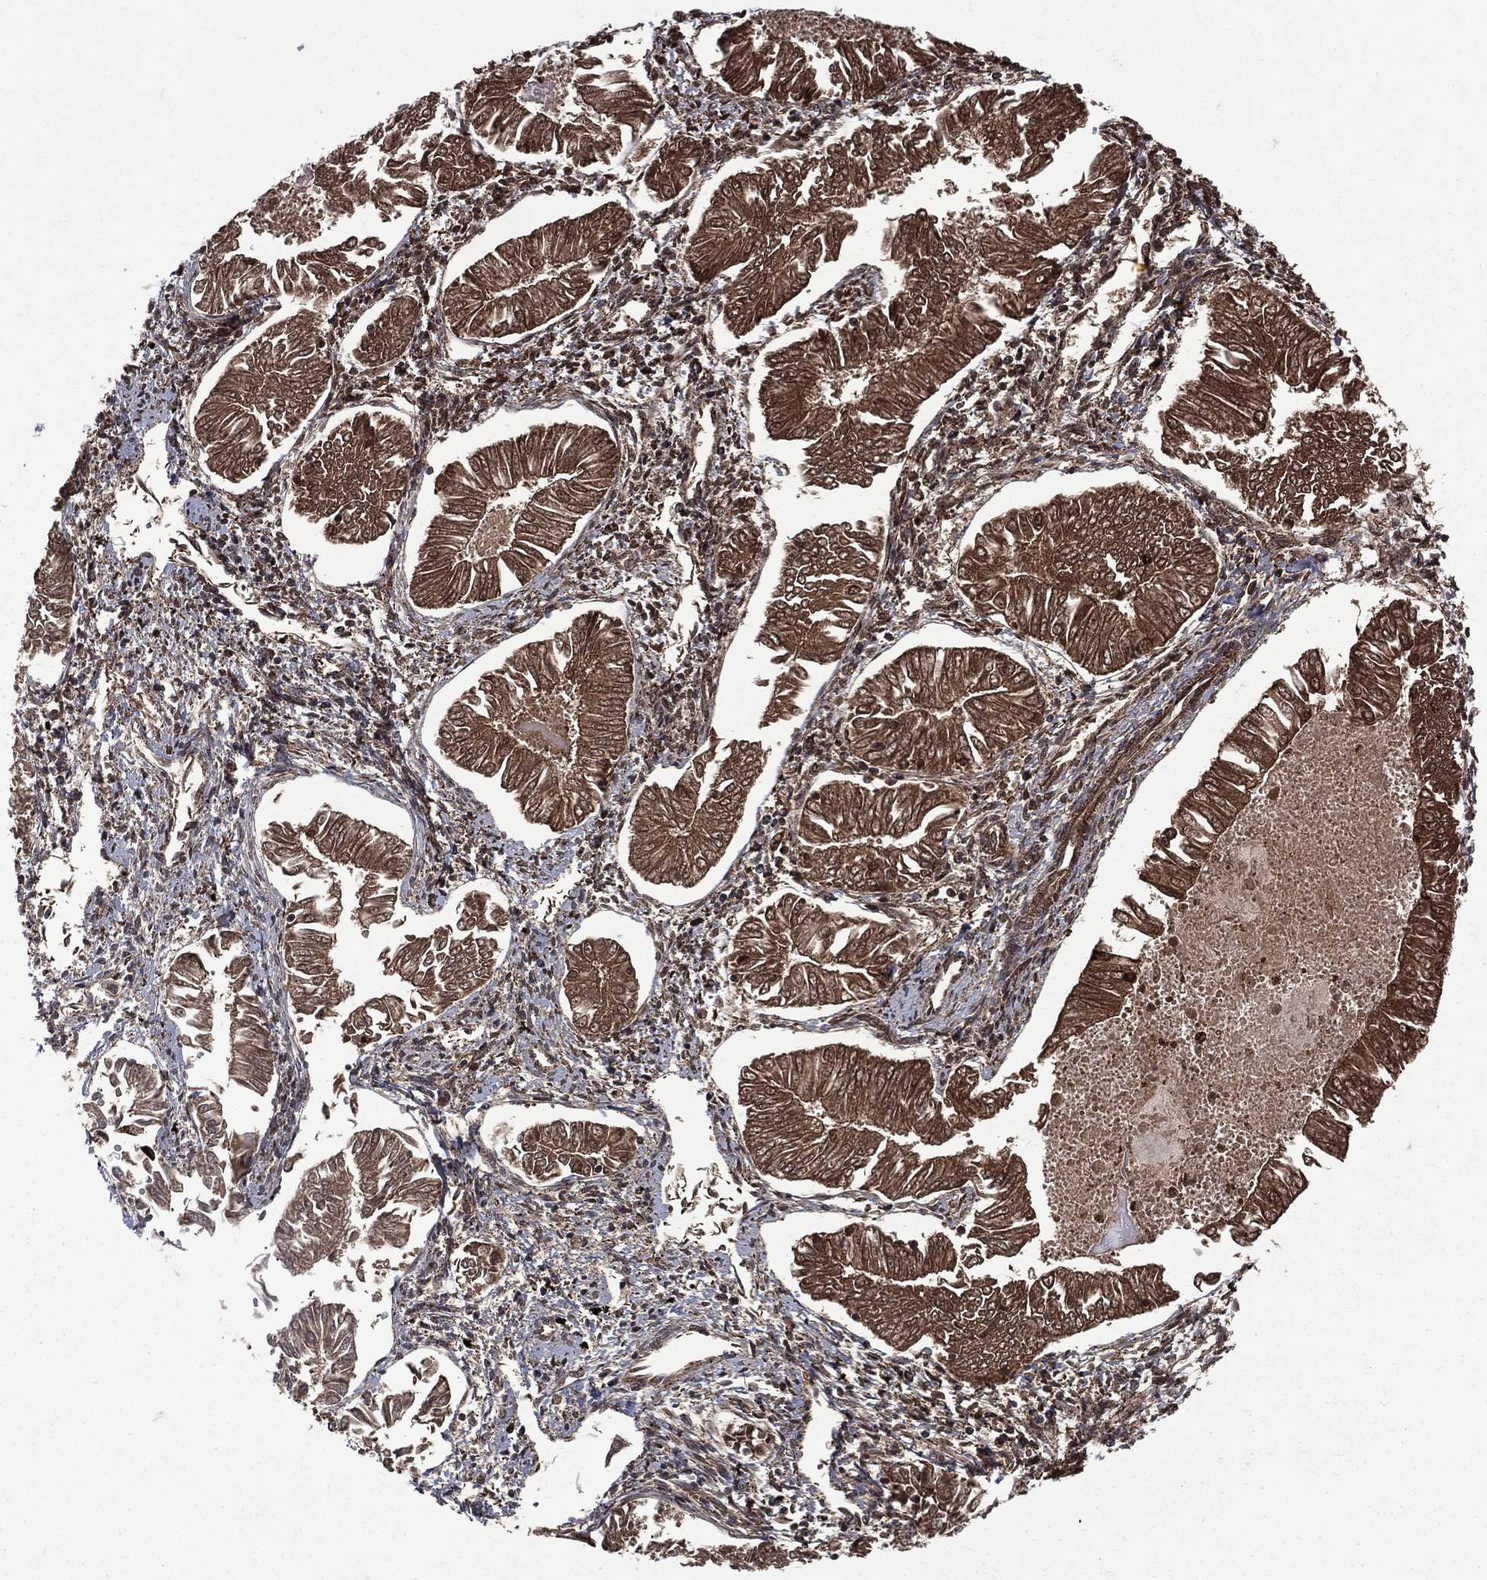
{"staining": {"intensity": "strong", "quantity": ">75%", "location": "cytoplasmic/membranous"}, "tissue": "endometrial cancer", "cell_type": "Tumor cells", "image_type": "cancer", "snomed": [{"axis": "morphology", "description": "Adenocarcinoma, NOS"}, {"axis": "topography", "description": "Endometrium"}], "caption": "The image demonstrates a brown stain indicating the presence of a protein in the cytoplasmic/membranous of tumor cells in endometrial cancer. (DAB IHC, brown staining for protein, blue staining for nuclei).", "gene": "GOT2", "patient": {"sex": "female", "age": 53}}